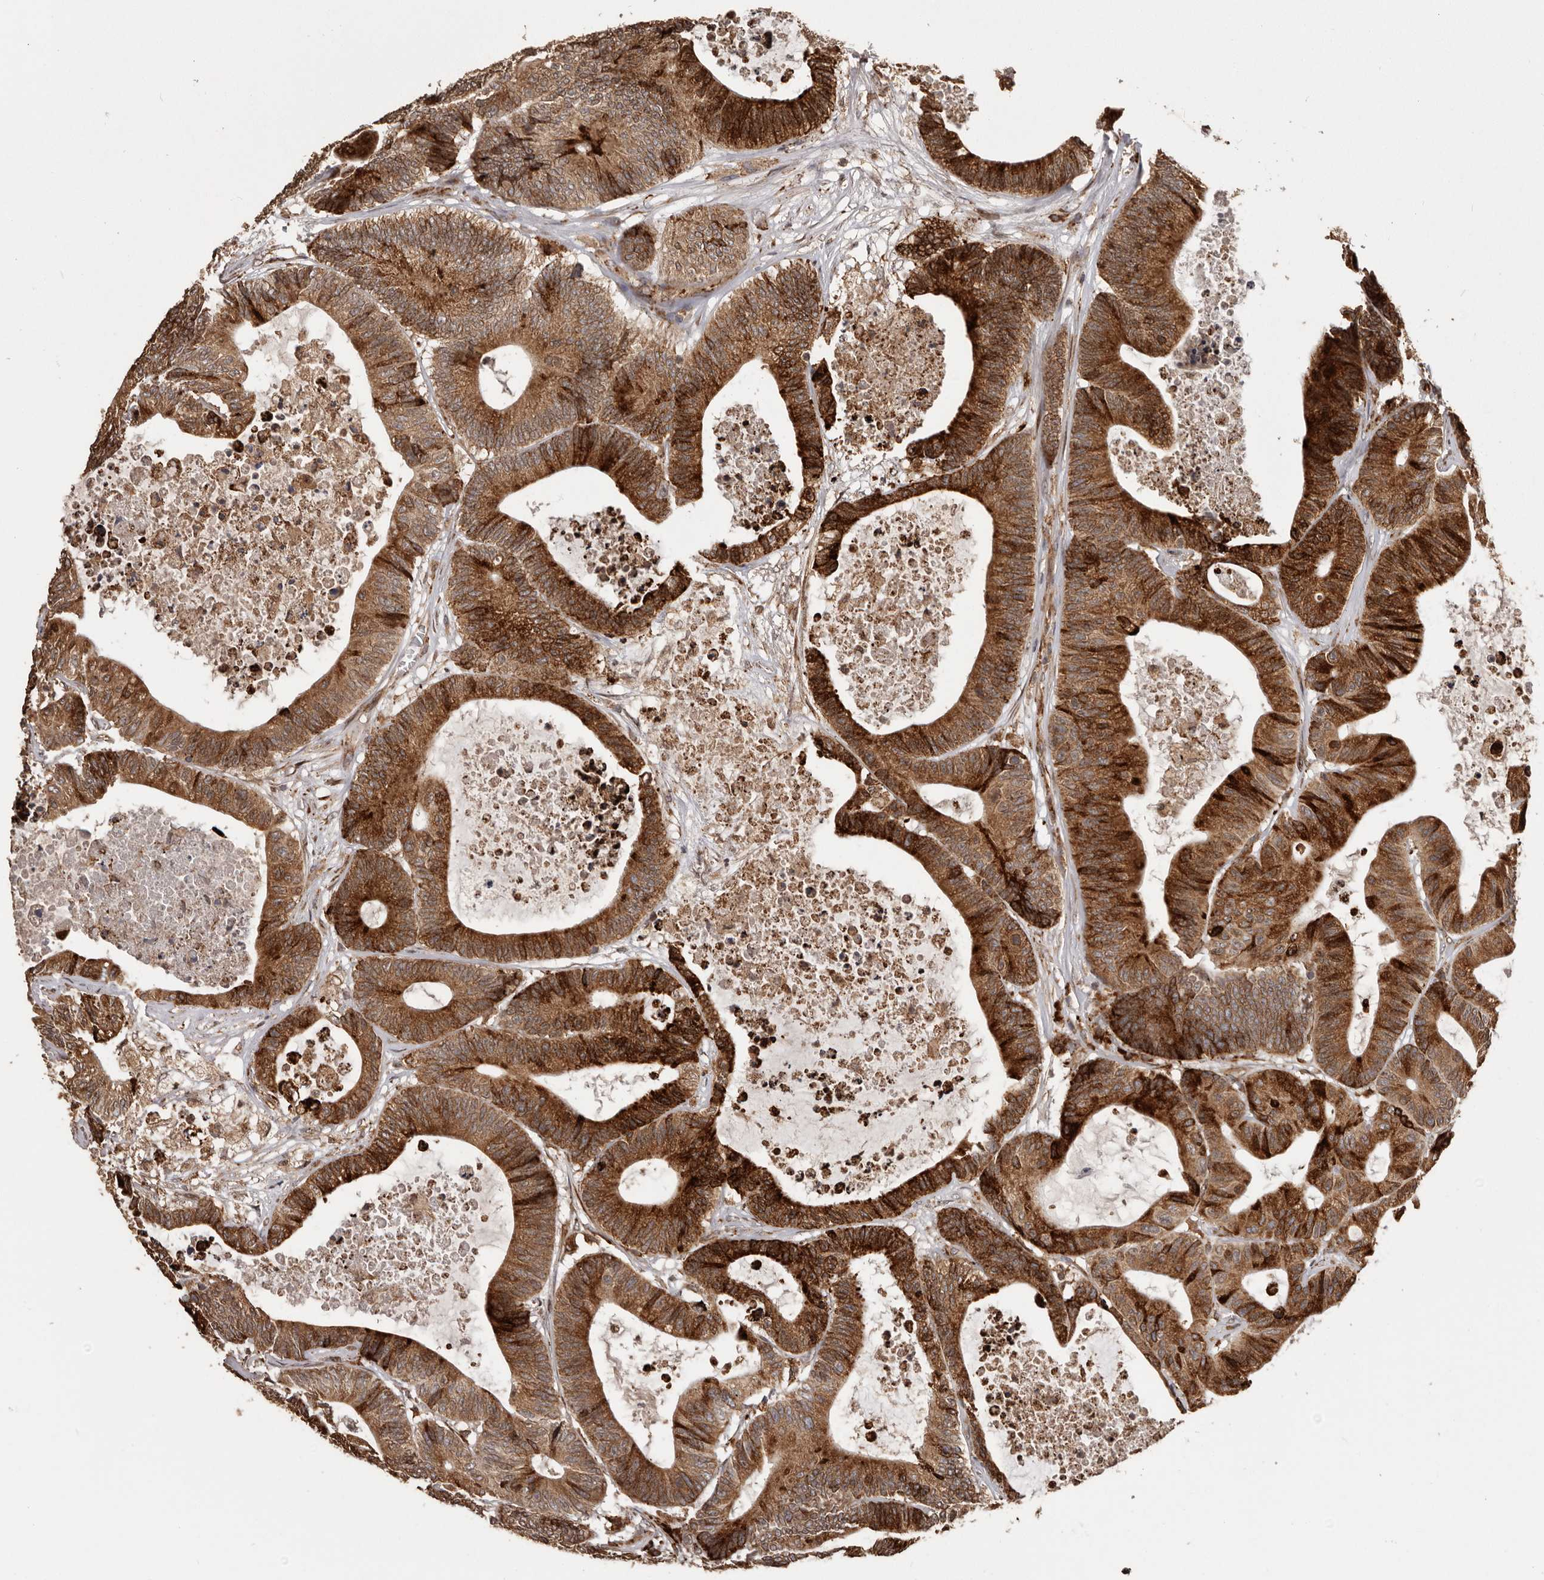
{"staining": {"intensity": "strong", "quantity": ">75%", "location": "cytoplasmic/membranous"}, "tissue": "colorectal cancer", "cell_type": "Tumor cells", "image_type": "cancer", "snomed": [{"axis": "morphology", "description": "Adenocarcinoma, NOS"}, {"axis": "topography", "description": "Colon"}], "caption": "Immunohistochemistry (IHC) (DAB) staining of colorectal cancer (adenocarcinoma) demonstrates strong cytoplasmic/membranous protein staining in about >75% of tumor cells.", "gene": "NUP43", "patient": {"sex": "female", "age": 84}}